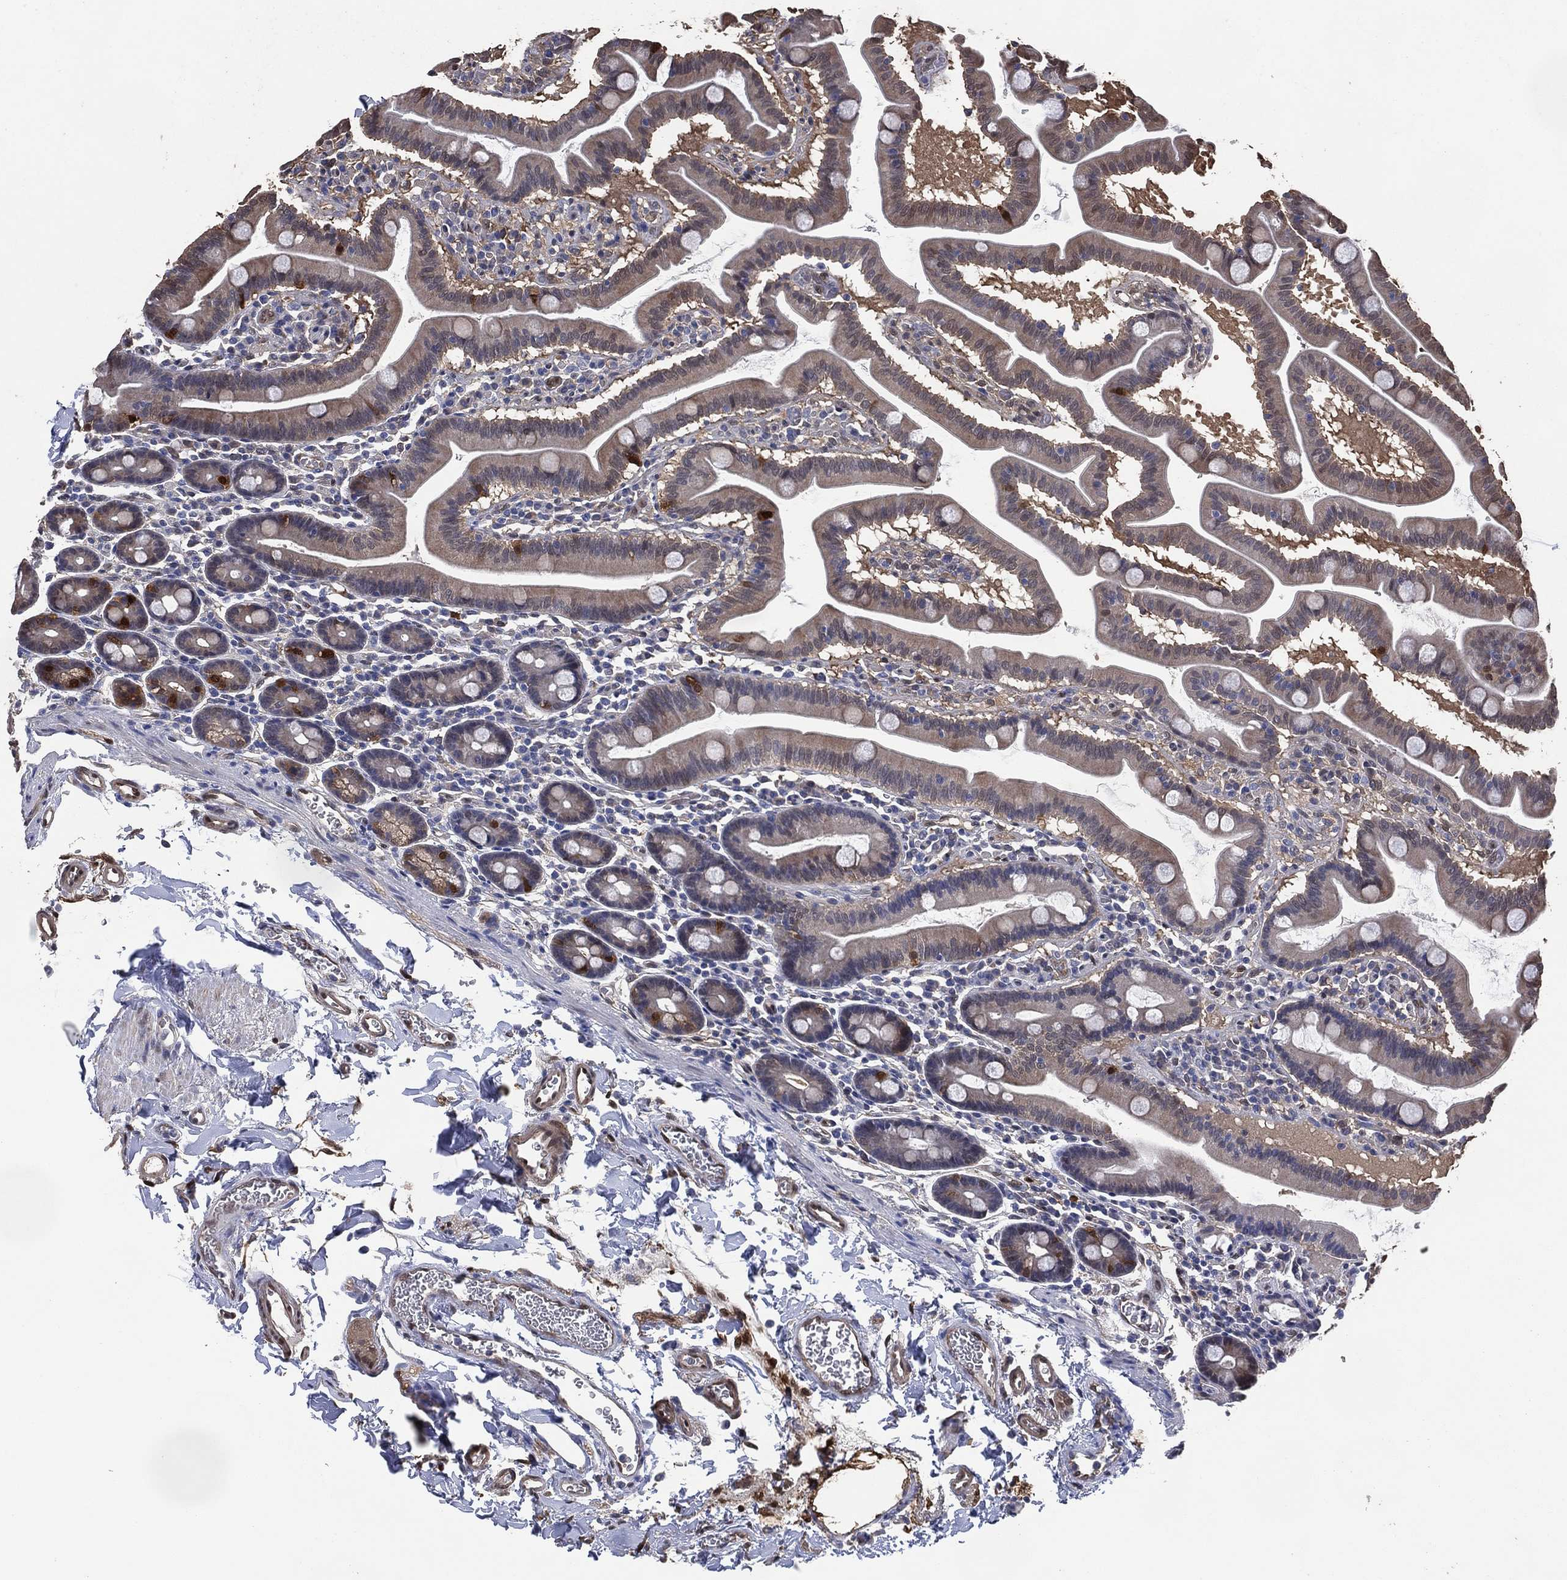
{"staining": {"intensity": "moderate", "quantity": "<25%", "location": "cytoplasmic/membranous"}, "tissue": "duodenum", "cell_type": "Glandular cells", "image_type": "normal", "snomed": [{"axis": "morphology", "description": "Normal tissue, NOS"}, {"axis": "topography", "description": "Duodenum"}], "caption": "A photomicrograph showing moderate cytoplasmic/membranous staining in about <25% of glandular cells in benign duodenum, as visualized by brown immunohistochemical staining.", "gene": "AK1", "patient": {"sex": "male", "age": 59}}